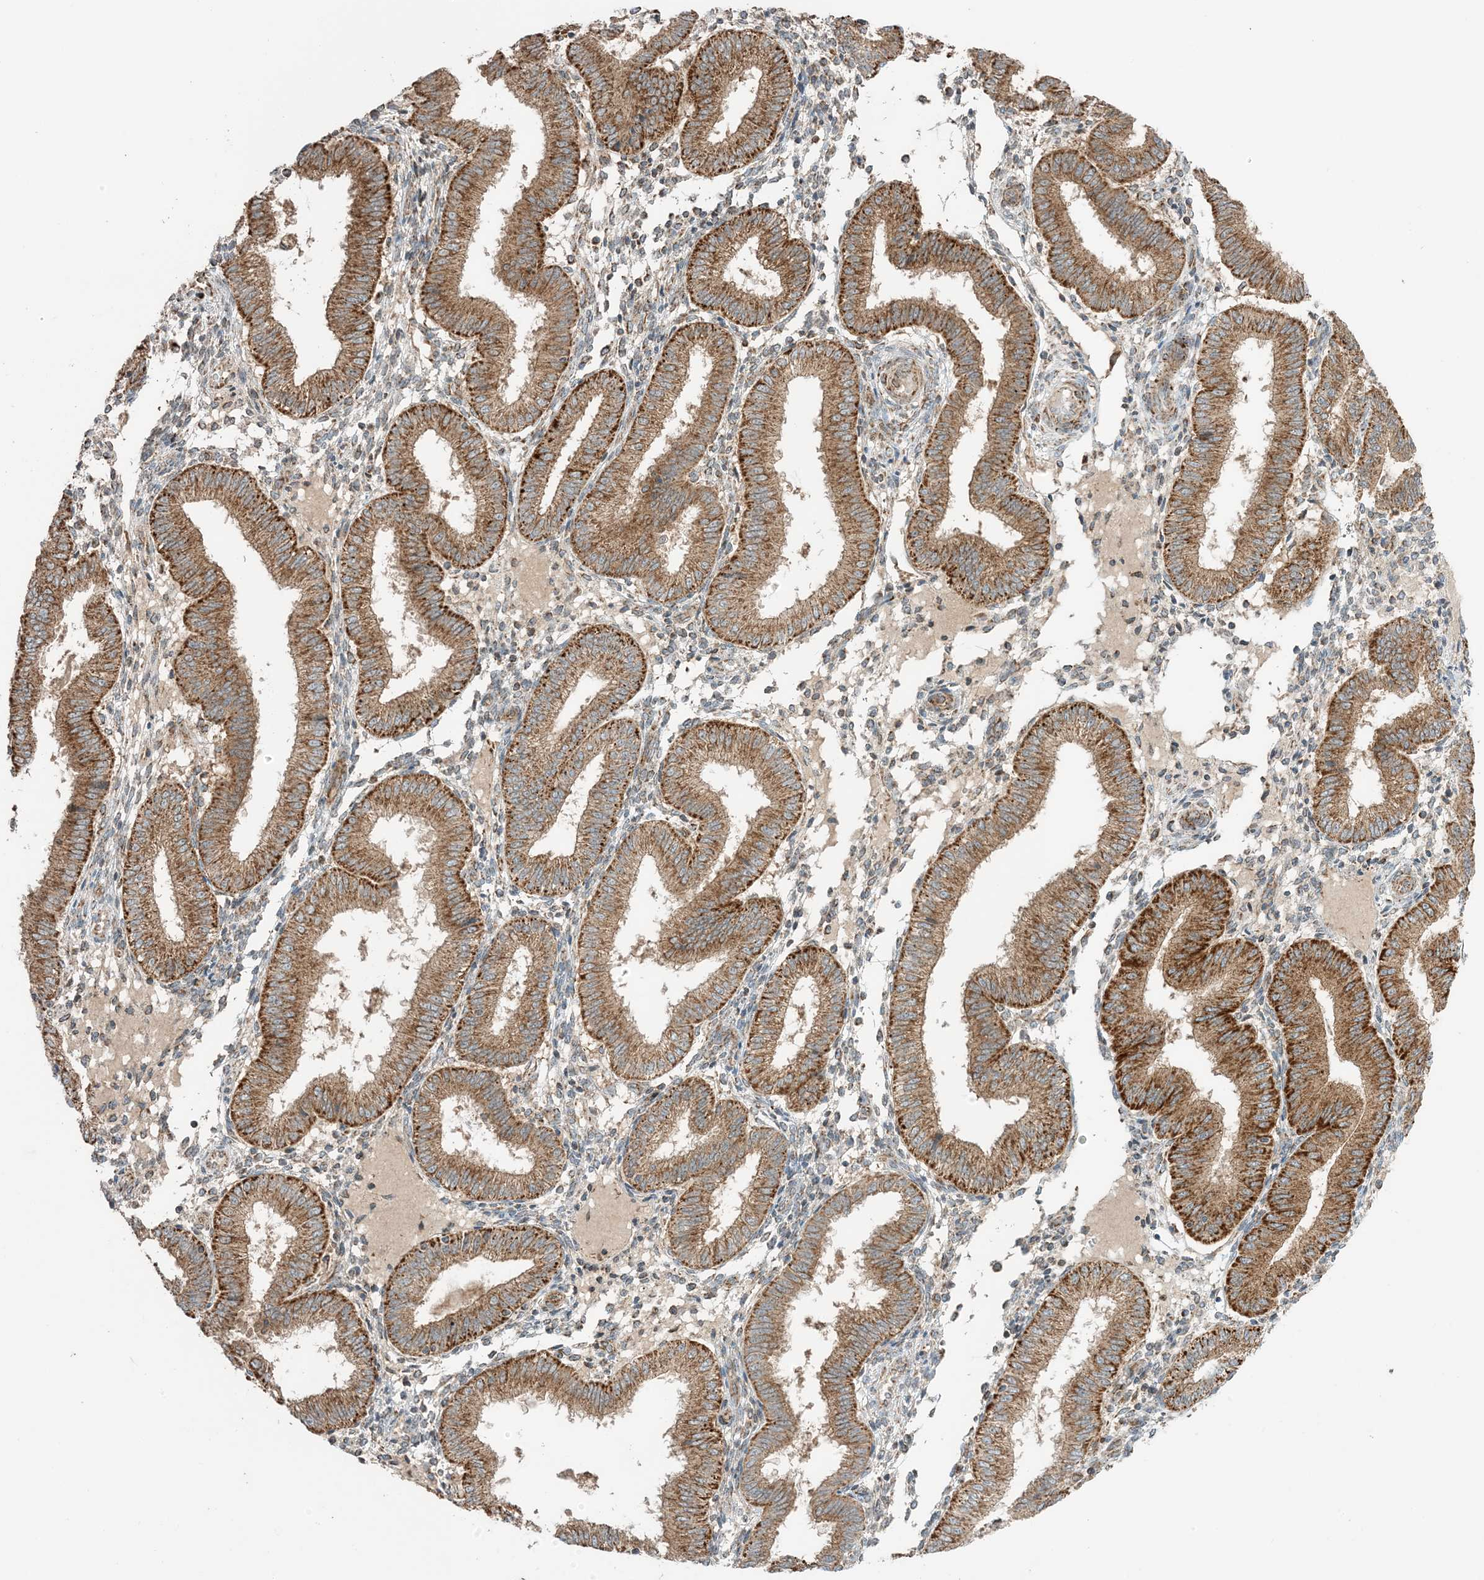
{"staining": {"intensity": "weak", "quantity": "<25%", "location": "cytoplasmic/membranous"}, "tissue": "endometrium", "cell_type": "Cells in endometrial stroma", "image_type": "normal", "snomed": [{"axis": "morphology", "description": "Normal tissue, NOS"}, {"axis": "topography", "description": "Endometrium"}], "caption": "The photomicrograph exhibits no staining of cells in endometrial stroma in normal endometrium.", "gene": "N4BP3", "patient": {"sex": "female", "age": 39}}